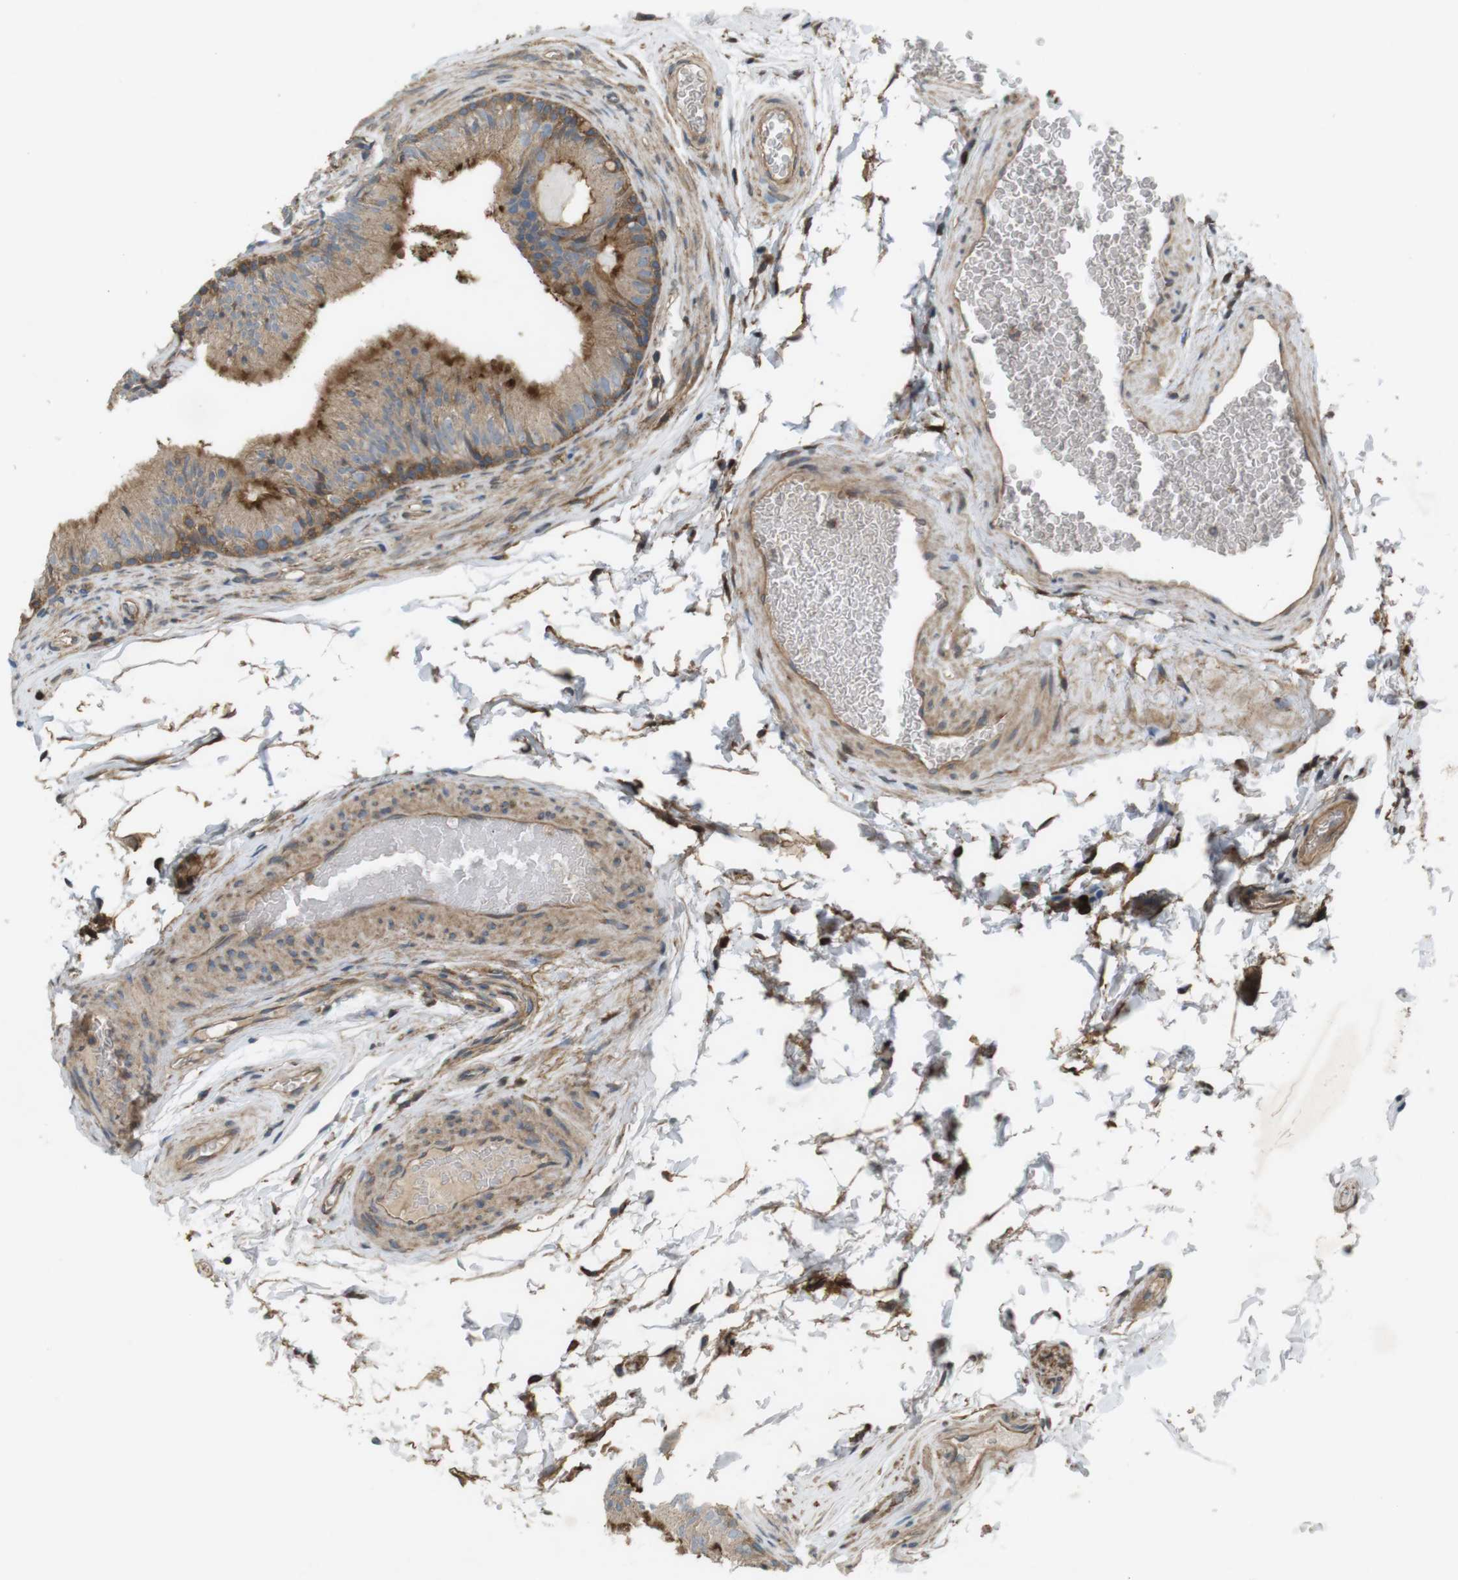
{"staining": {"intensity": "moderate", "quantity": ">75%", "location": "cytoplasmic/membranous"}, "tissue": "epididymis", "cell_type": "Glandular cells", "image_type": "normal", "snomed": [{"axis": "morphology", "description": "Normal tissue, NOS"}, {"axis": "topography", "description": "Epididymis"}], "caption": "DAB (3,3'-diaminobenzidine) immunohistochemical staining of benign human epididymis shows moderate cytoplasmic/membranous protein expression in approximately >75% of glandular cells.", "gene": "DDAH2", "patient": {"sex": "male", "age": 36}}